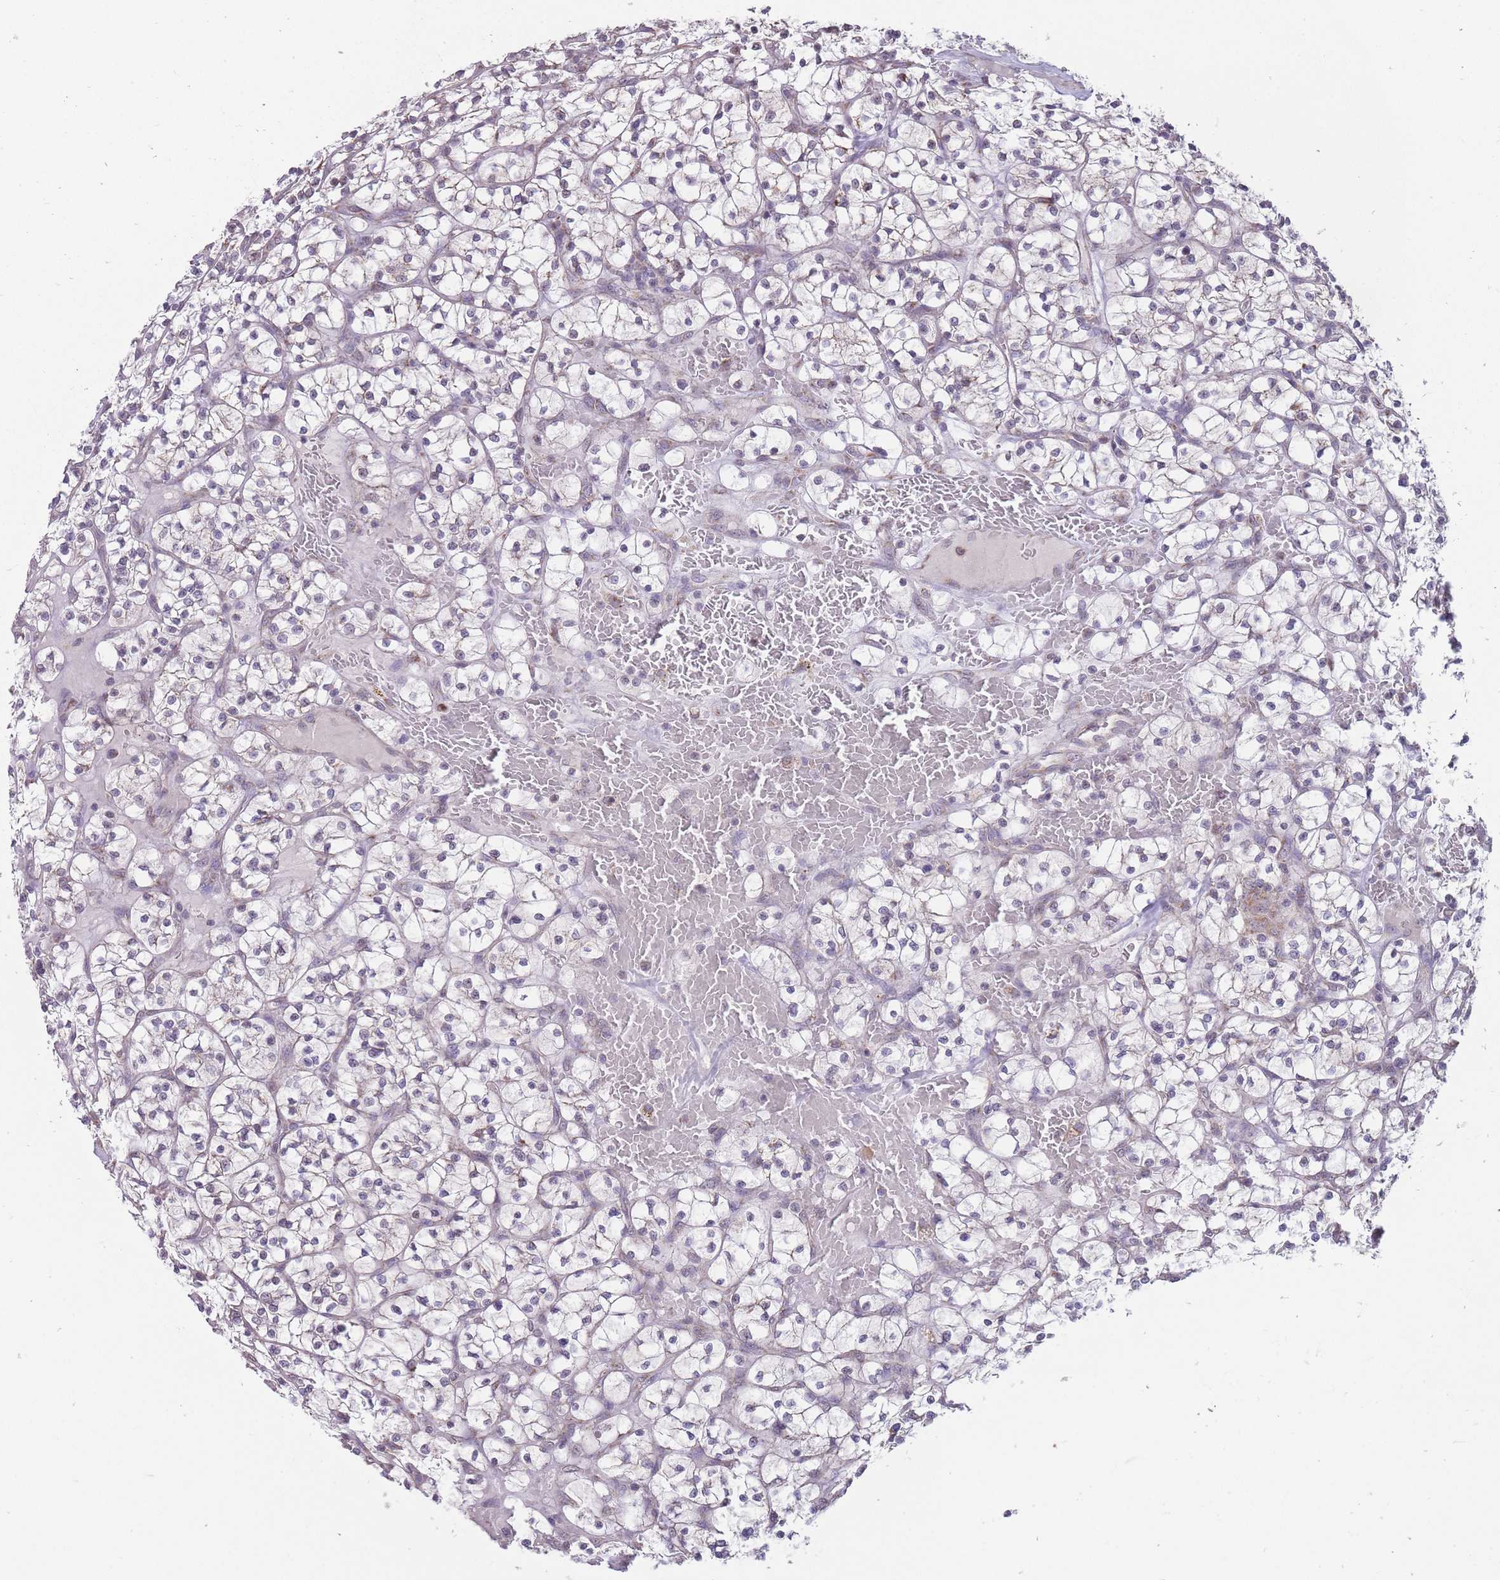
{"staining": {"intensity": "weak", "quantity": "<25%", "location": "cytoplasmic/membranous"}, "tissue": "renal cancer", "cell_type": "Tumor cells", "image_type": "cancer", "snomed": [{"axis": "morphology", "description": "Adenocarcinoma, NOS"}, {"axis": "topography", "description": "Kidney"}], "caption": "Renal adenocarcinoma stained for a protein using IHC reveals no positivity tumor cells.", "gene": "NELL1", "patient": {"sex": "female", "age": 64}}